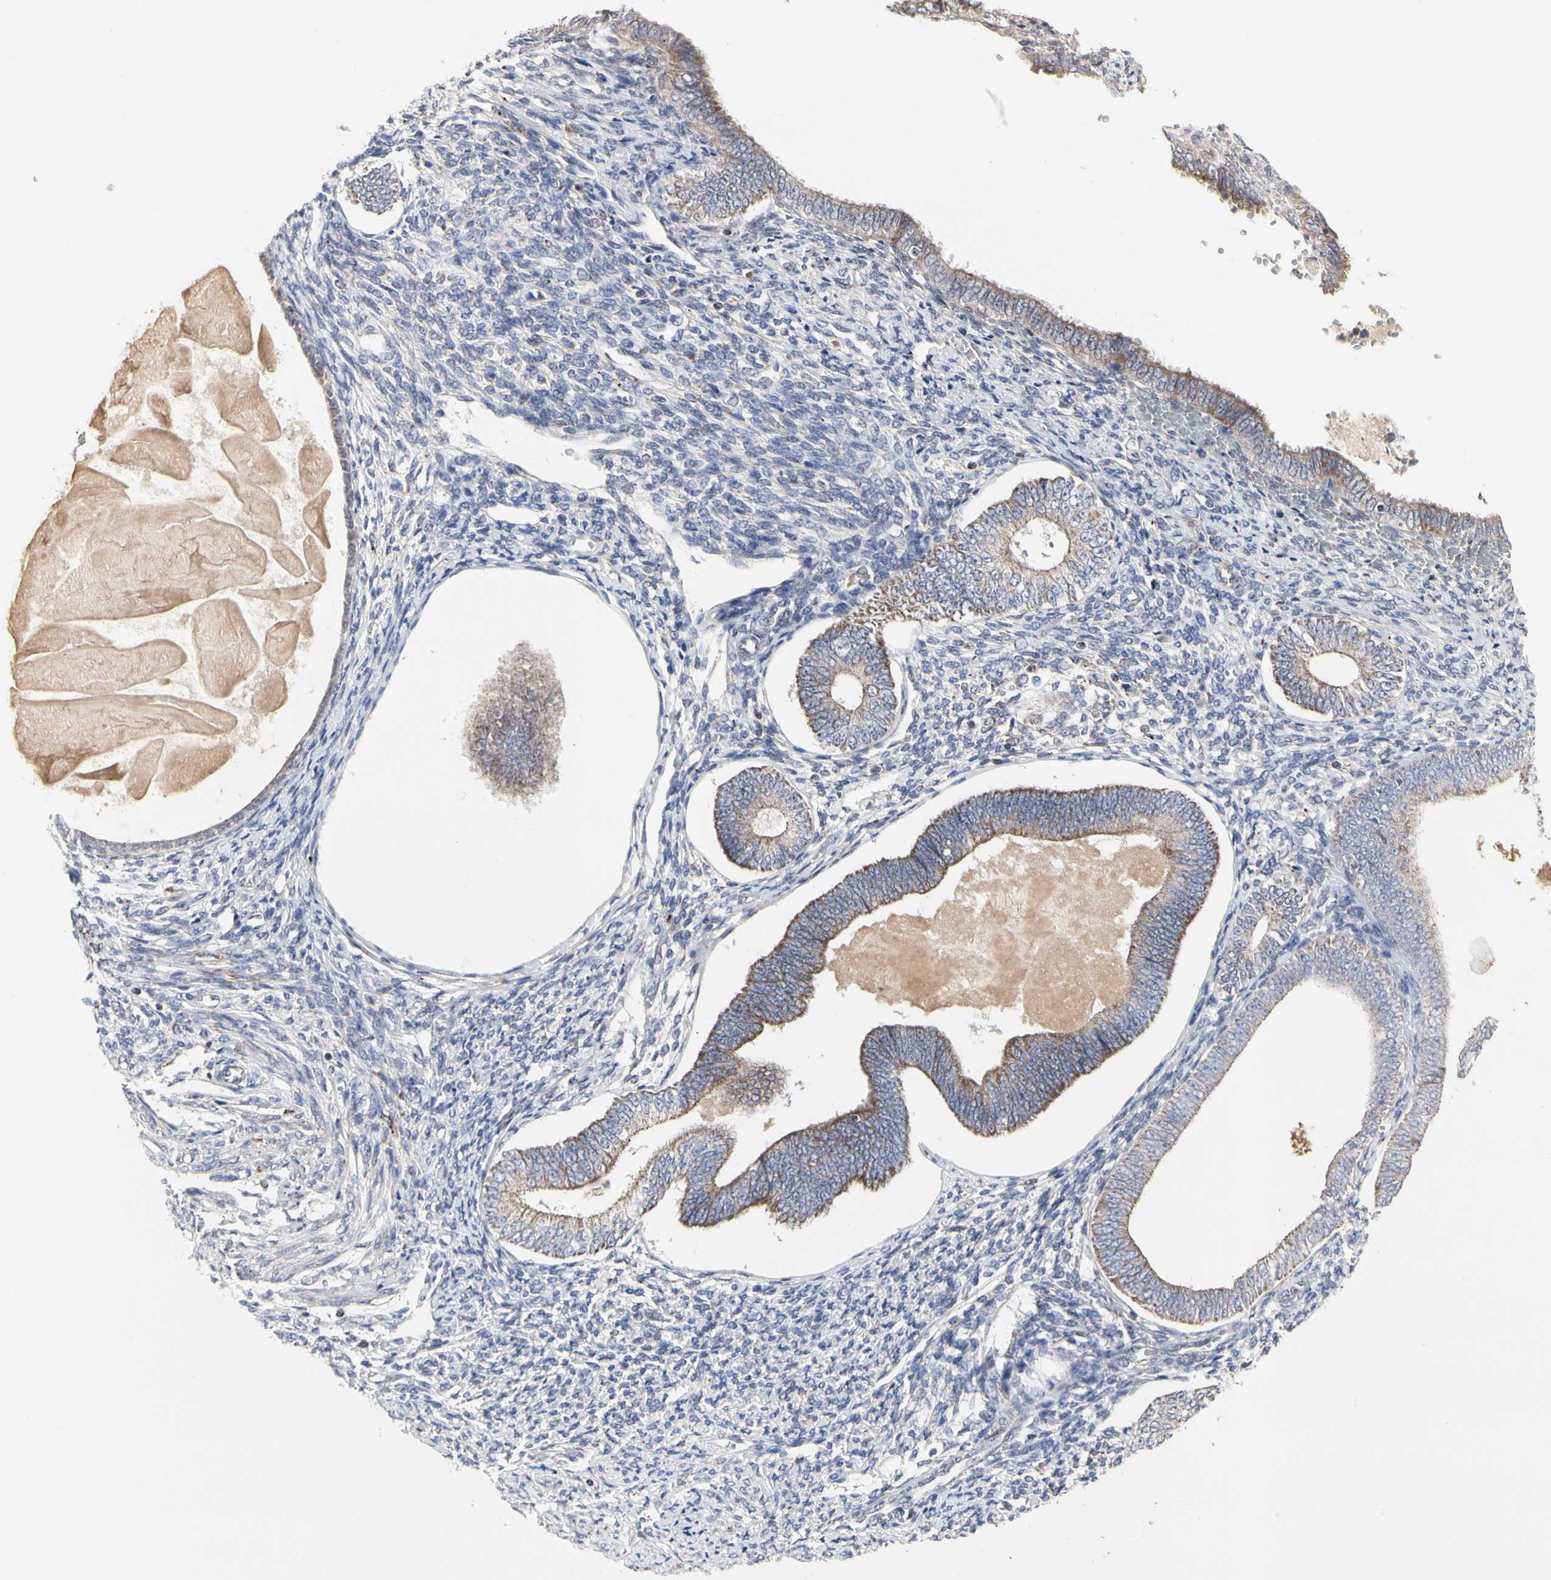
{"staining": {"intensity": "negative", "quantity": "none", "location": "none"}, "tissue": "endometrium", "cell_type": "Cells in endometrial stroma", "image_type": "normal", "snomed": [{"axis": "morphology", "description": "Normal tissue, NOS"}, {"axis": "topography", "description": "Endometrium"}], "caption": "This is an immunohistochemistry (IHC) image of benign endometrium. There is no staining in cells in endometrial stroma.", "gene": "TSKU", "patient": {"sex": "female", "age": 82}}